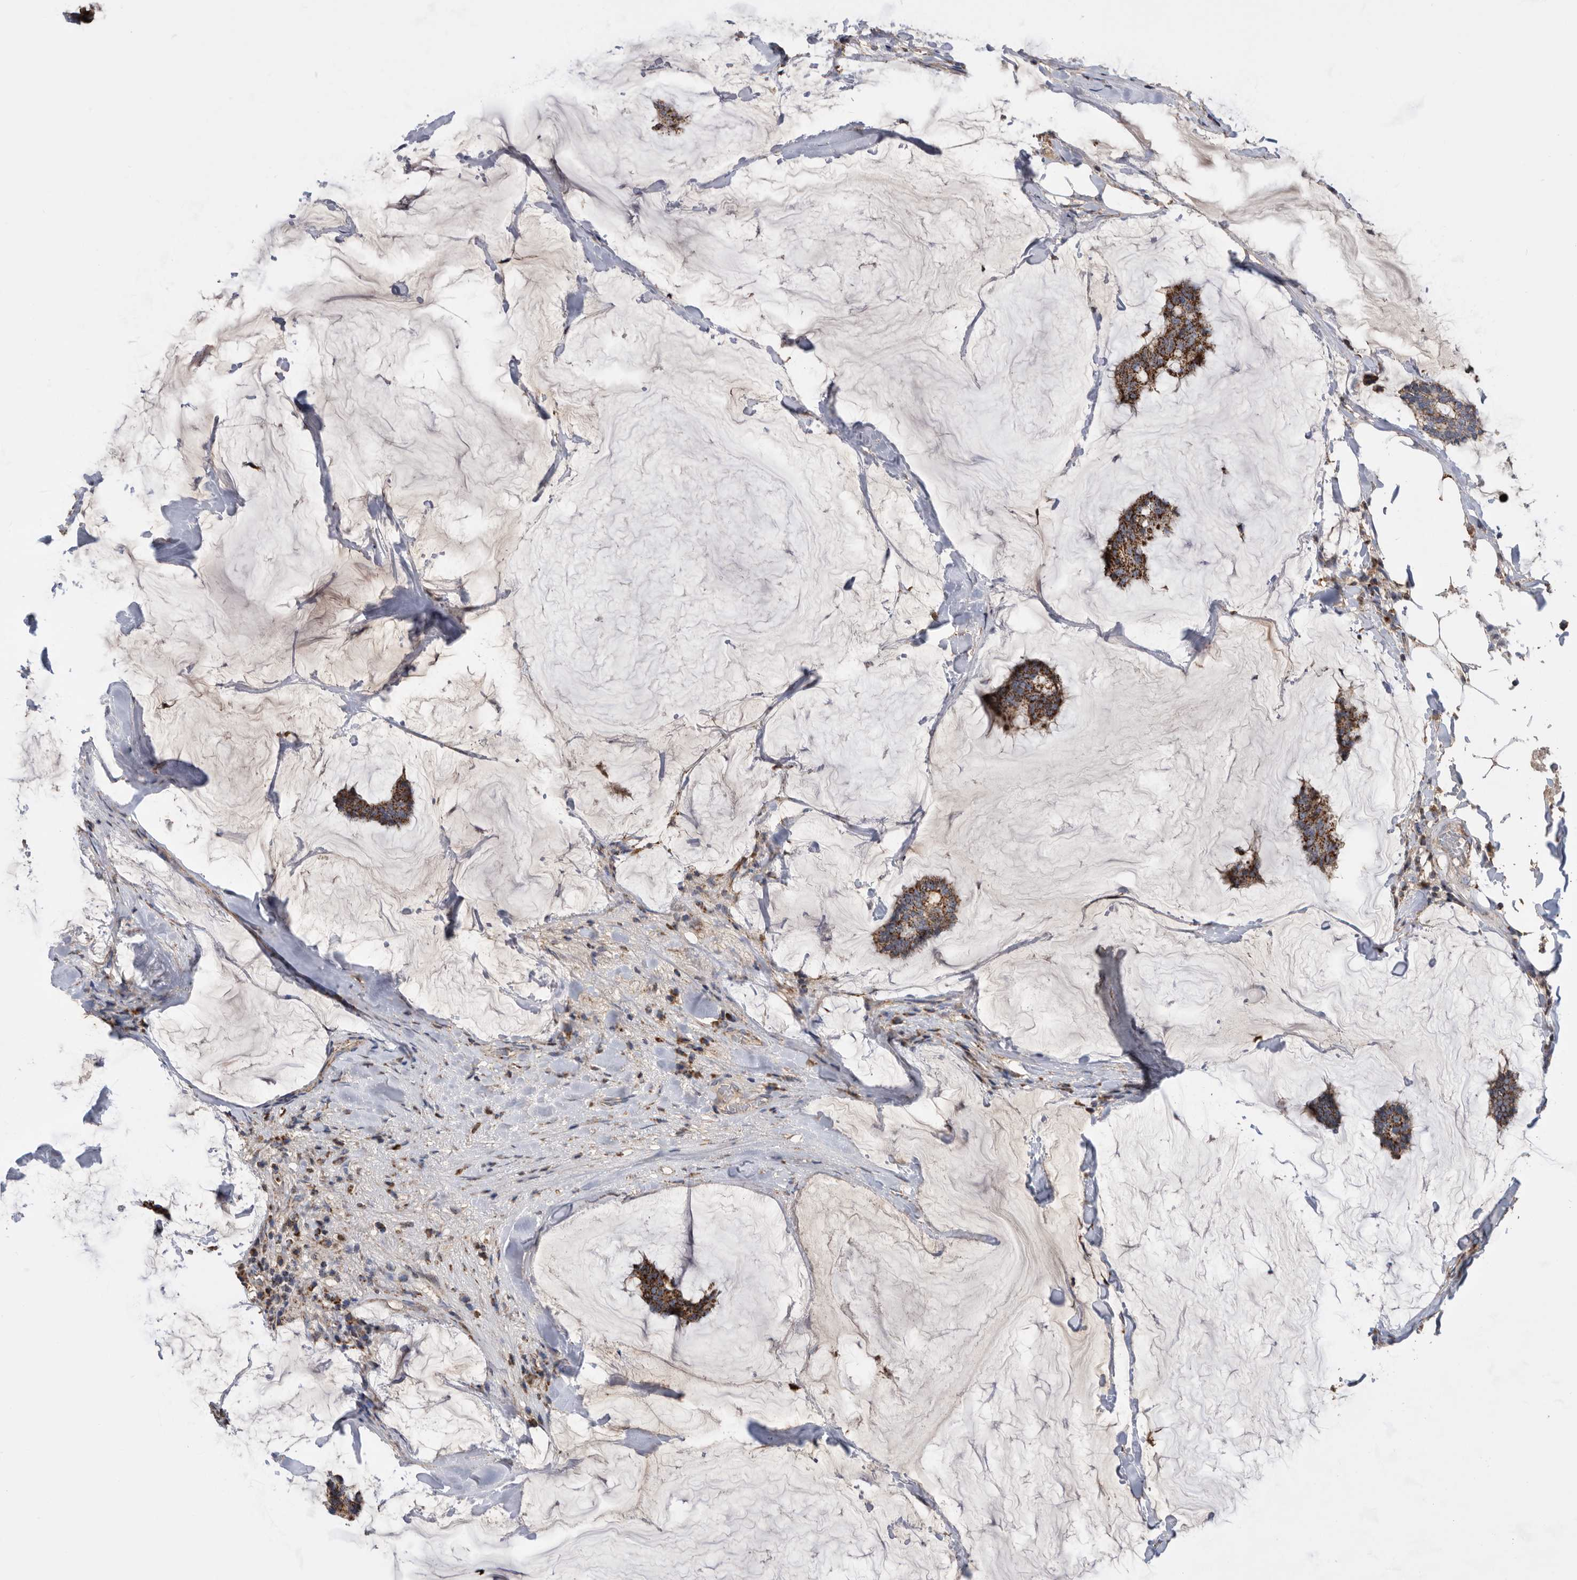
{"staining": {"intensity": "strong", "quantity": ">75%", "location": "cytoplasmic/membranous"}, "tissue": "breast cancer", "cell_type": "Tumor cells", "image_type": "cancer", "snomed": [{"axis": "morphology", "description": "Duct carcinoma"}, {"axis": "topography", "description": "Breast"}], "caption": "A photomicrograph of breast invasive ductal carcinoma stained for a protein shows strong cytoplasmic/membranous brown staining in tumor cells.", "gene": "WFDC1", "patient": {"sex": "female", "age": 93}}